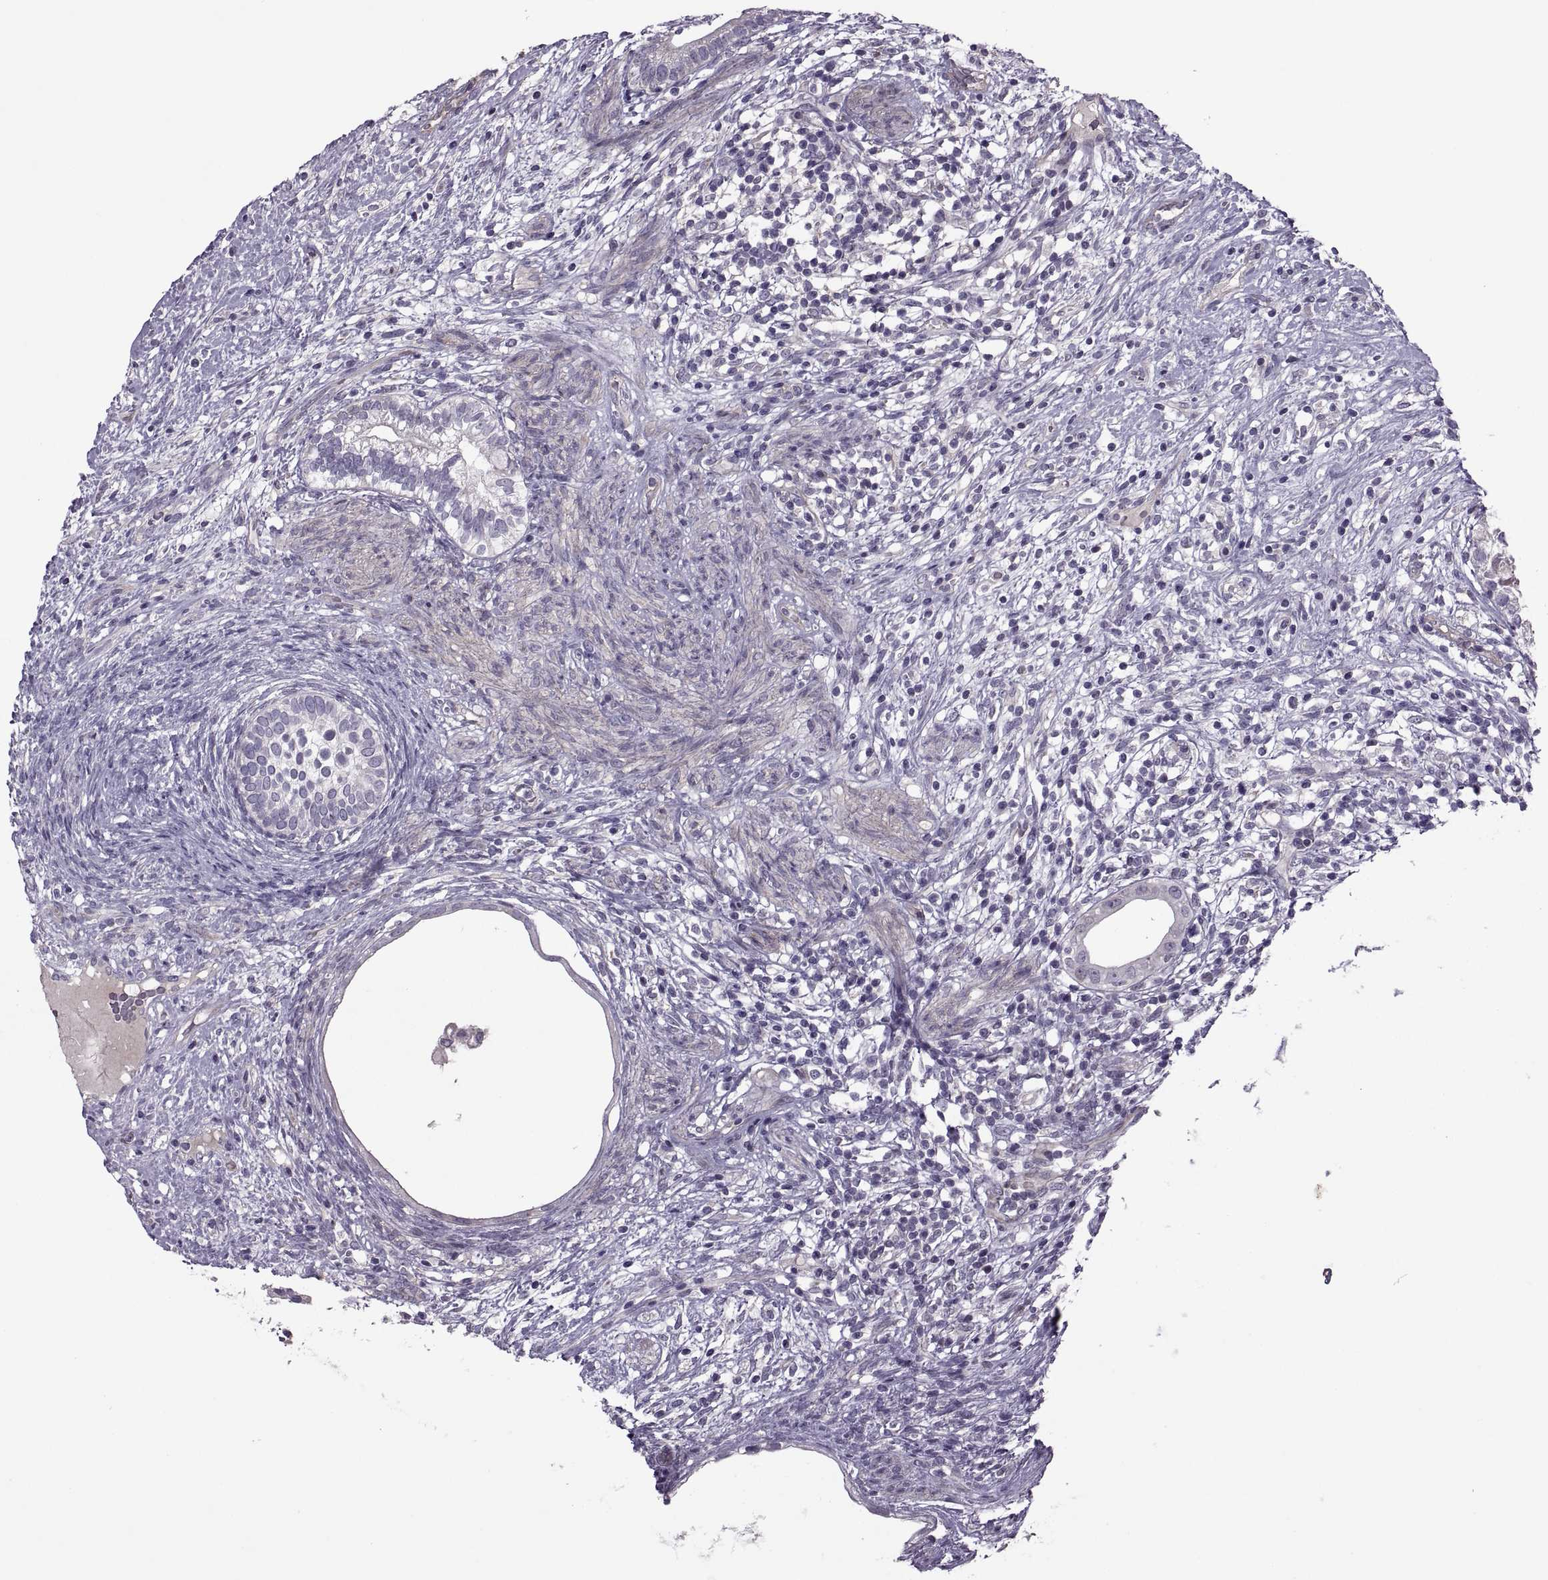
{"staining": {"intensity": "negative", "quantity": "none", "location": "none"}, "tissue": "testis cancer", "cell_type": "Tumor cells", "image_type": "cancer", "snomed": [{"axis": "morphology", "description": "Seminoma, NOS"}, {"axis": "morphology", "description": "Carcinoma, Embryonal, NOS"}, {"axis": "topography", "description": "Testis"}], "caption": "IHC of seminoma (testis) shows no staining in tumor cells.", "gene": "ODF3", "patient": {"sex": "male", "age": 41}}